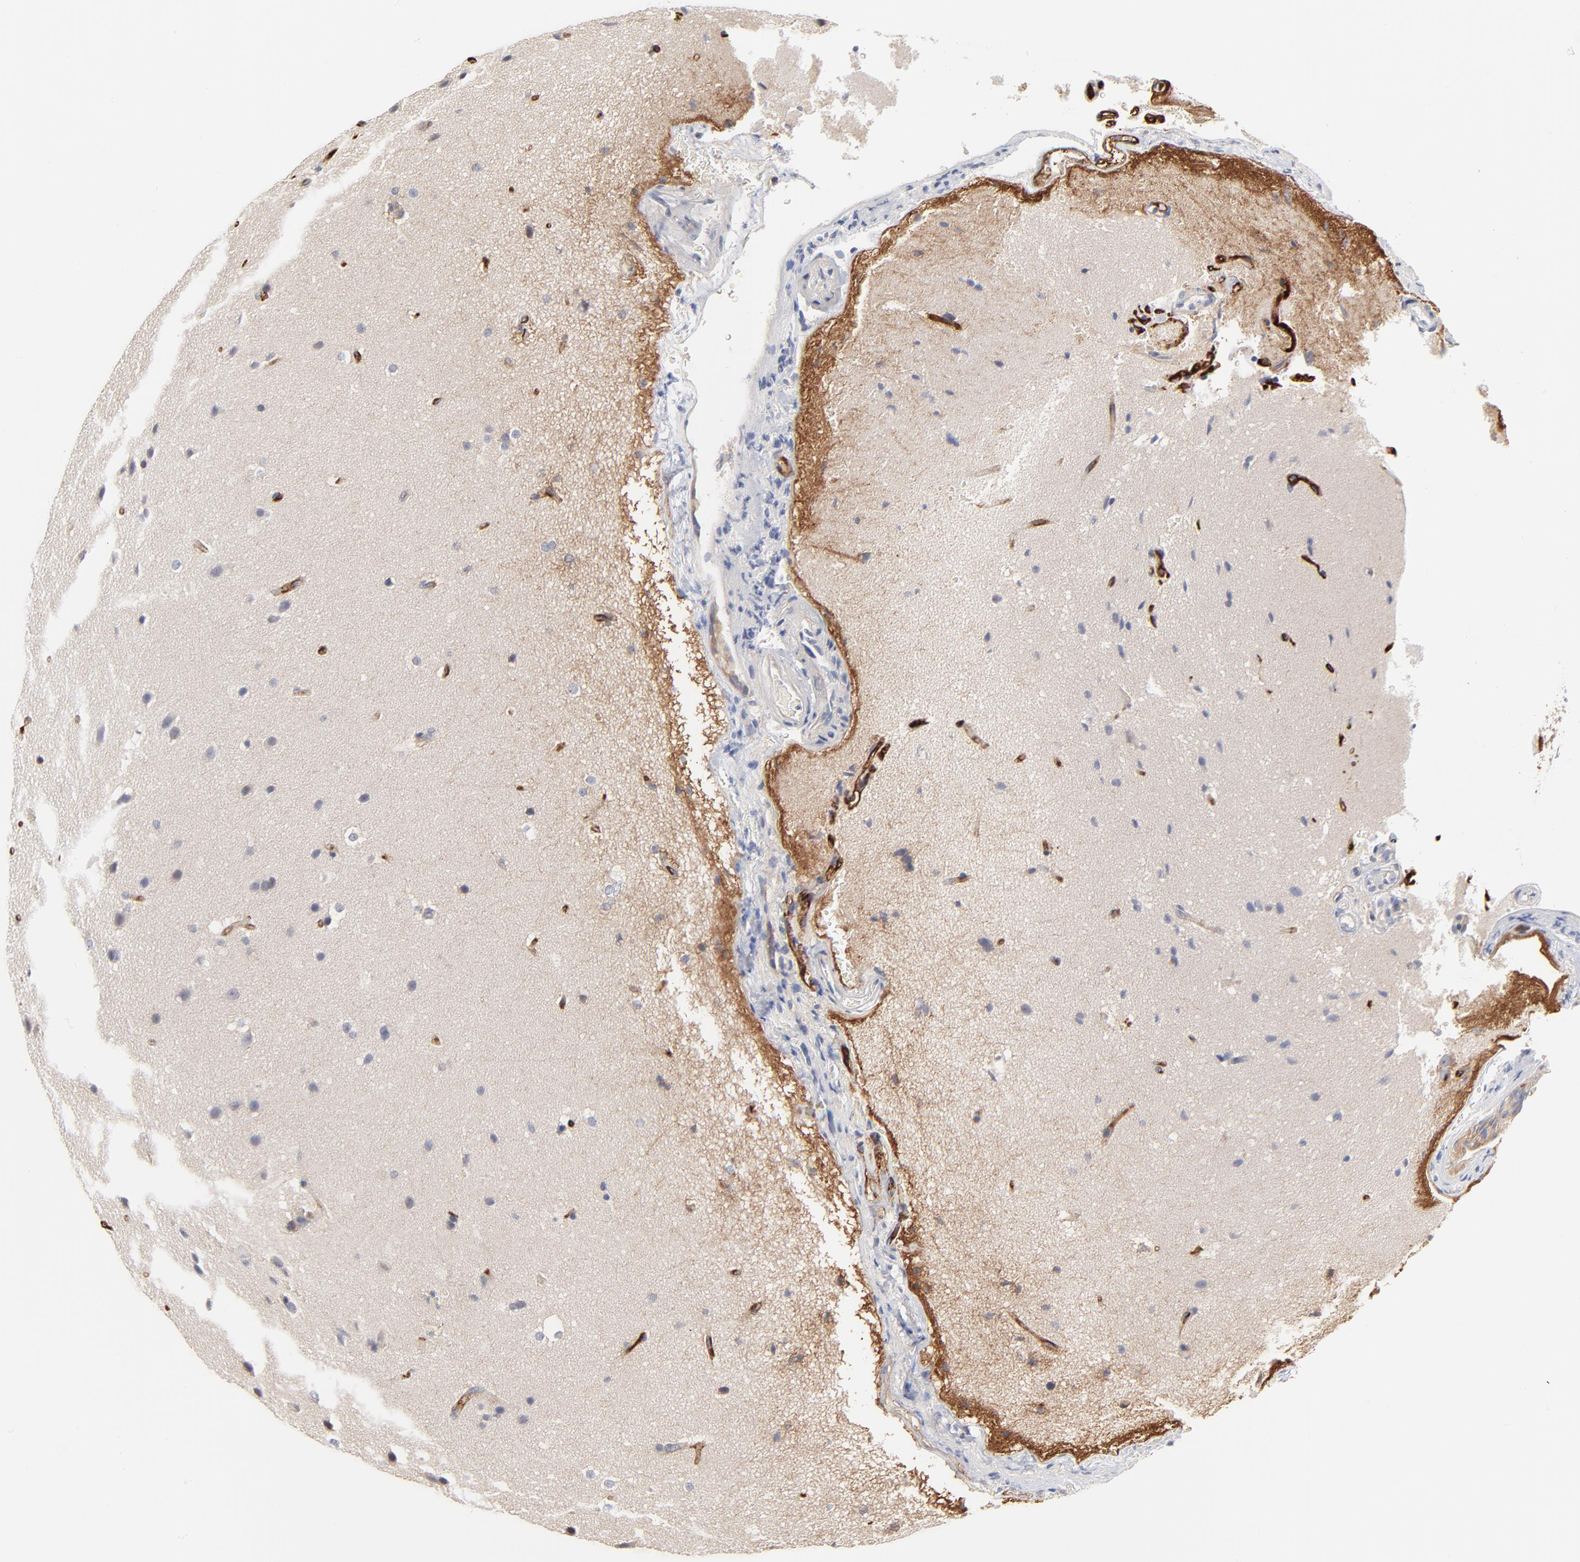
{"staining": {"intensity": "negative", "quantity": "none", "location": "none"}, "tissue": "glioma", "cell_type": "Tumor cells", "image_type": "cancer", "snomed": [{"axis": "morphology", "description": "Glioma, malignant, Low grade"}, {"axis": "topography", "description": "Cerebral cortex"}], "caption": "A high-resolution image shows IHC staining of glioma, which demonstrates no significant staining in tumor cells.", "gene": "SLC16A1", "patient": {"sex": "female", "age": 47}}